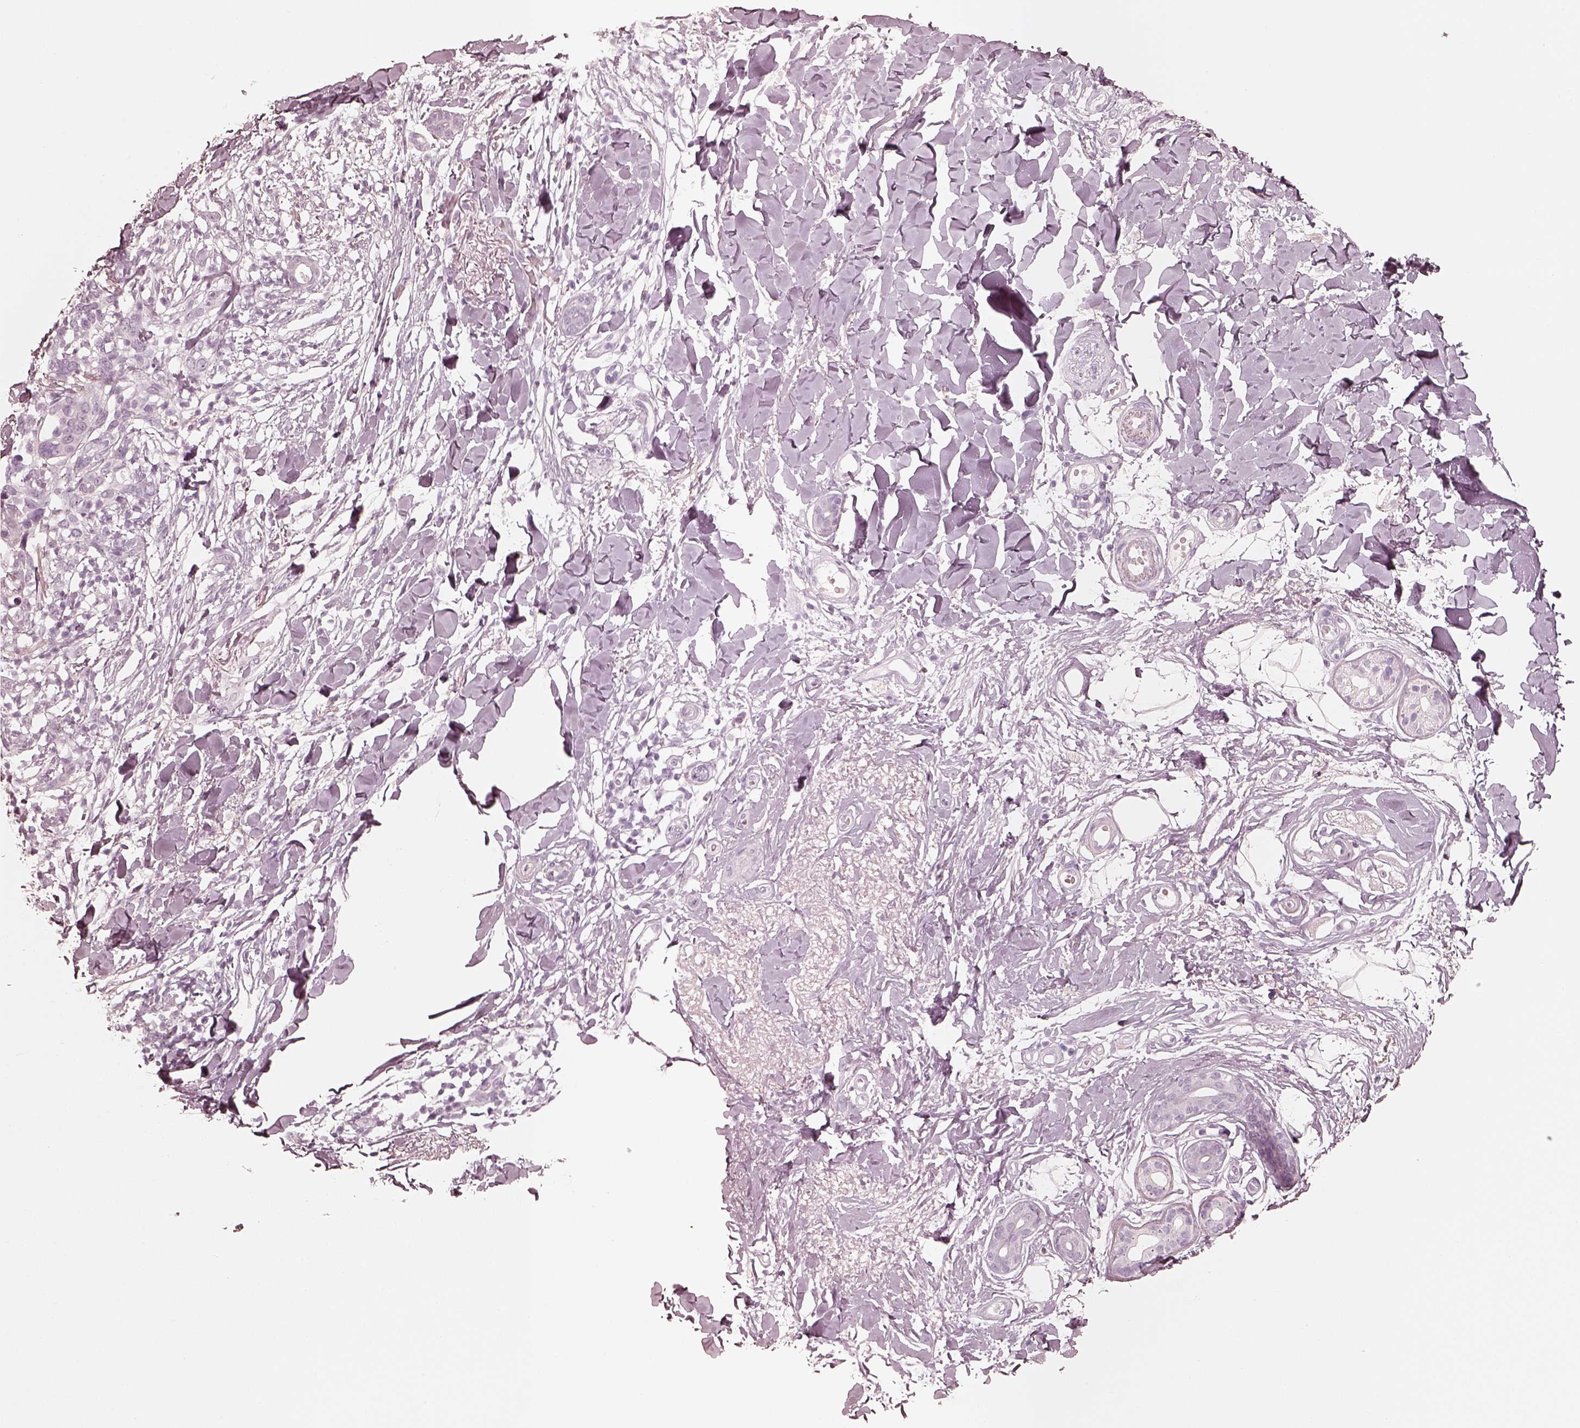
{"staining": {"intensity": "negative", "quantity": "none", "location": "none"}, "tissue": "skin cancer", "cell_type": "Tumor cells", "image_type": "cancer", "snomed": [{"axis": "morphology", "description": "Normal tissue, NOS"}, {"axis": "morphology", "description": "Basal cell carcinoma"}, {"axis": "topography", "description": "Skin"}], "caption": "This micrograph is of skin cancer stained with immunohistochemistry to label a protein in brown with the nuclei are counter-stained blue. There is no staining in tumor cells.", "gene": "KRT72", "patient": {"sex": "male", "age": 84}}